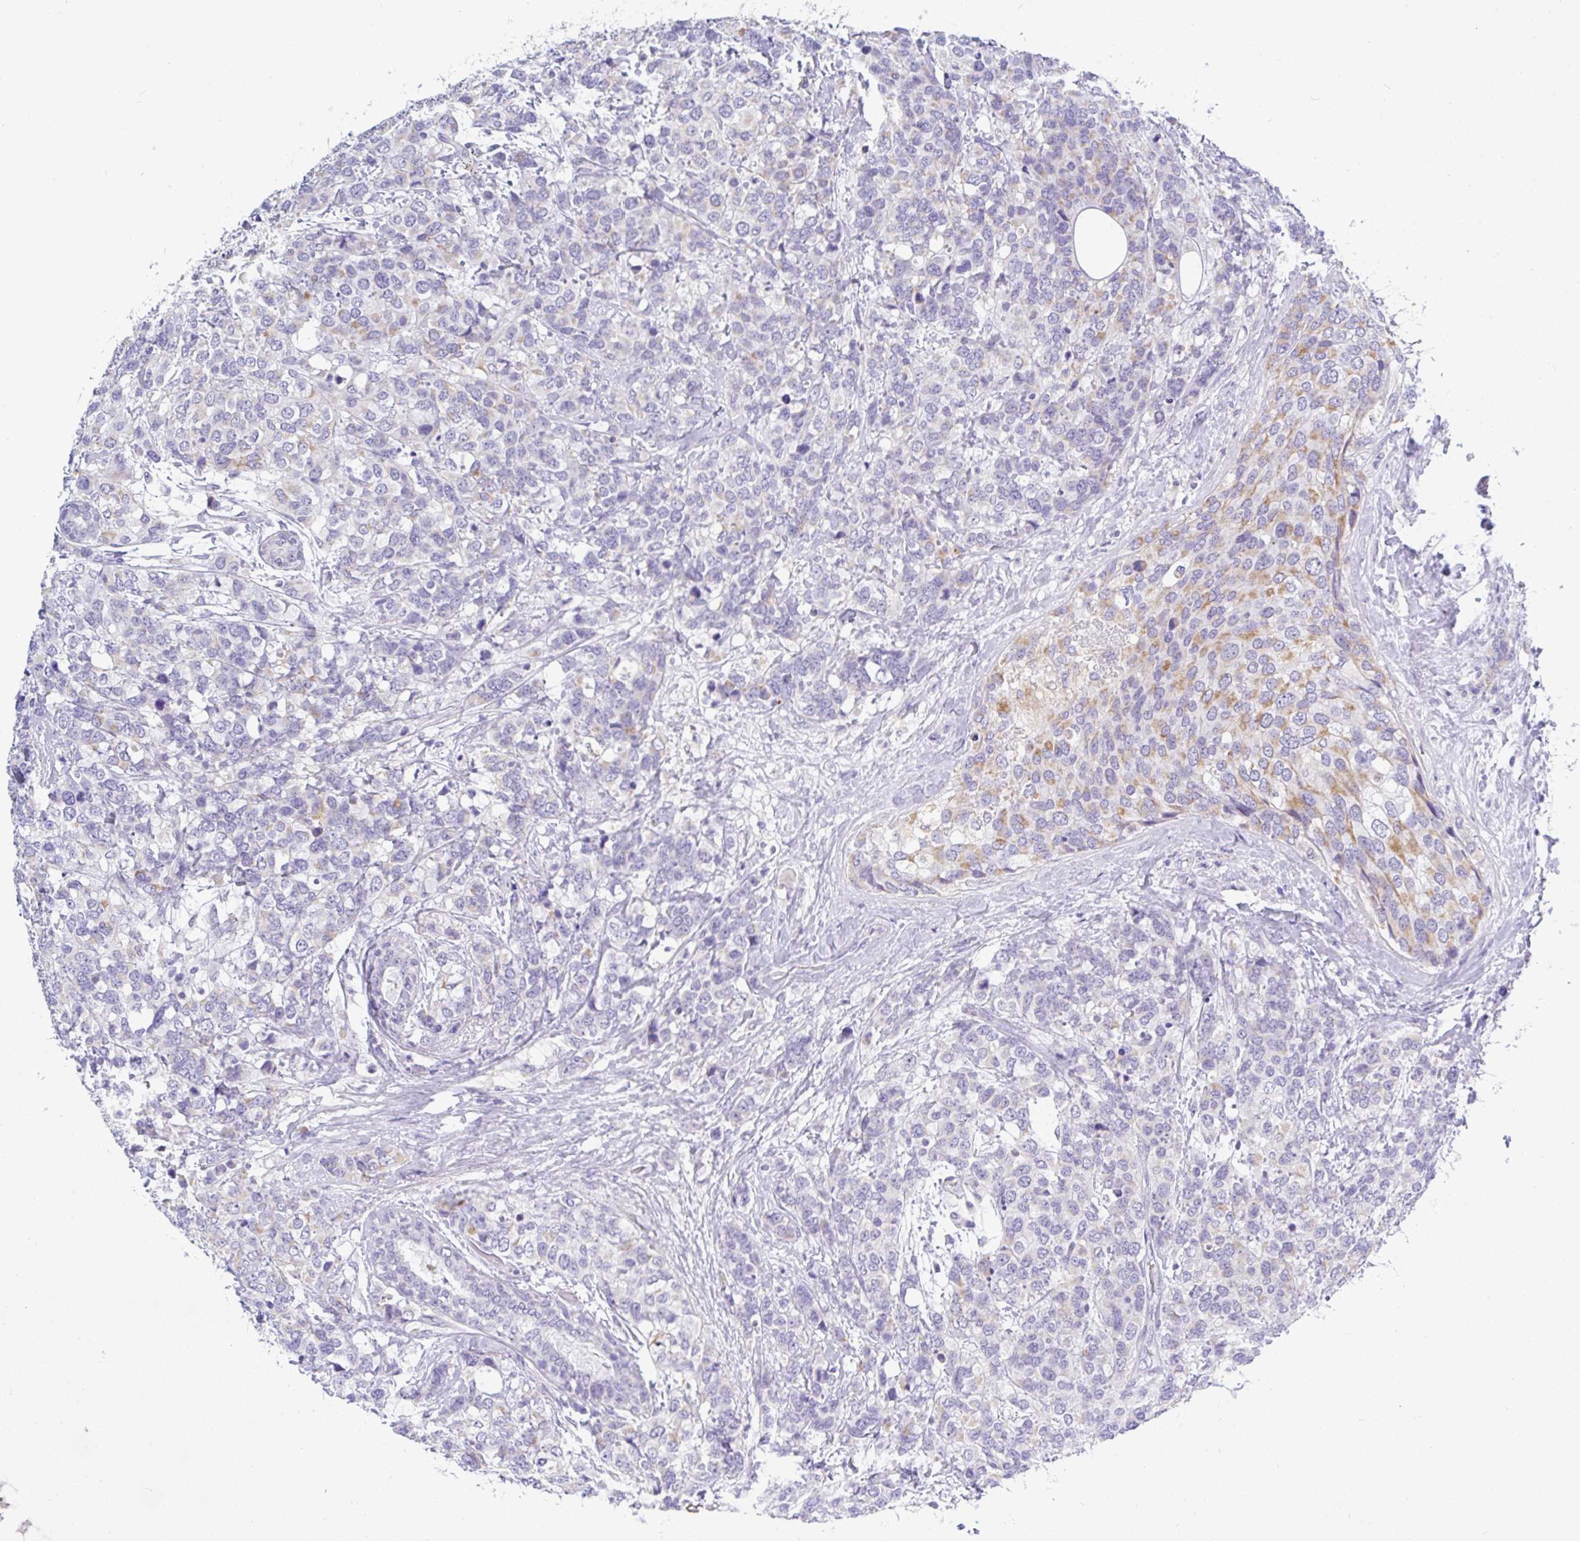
{"staining": {"intensity": "moderate", "quantity": "<25%", "location": "cytoplasmic/membranous"}, "tissue": "breast cancer", "cell_type": "Tumor cells", "image_type": "cancer", "snomed": [{"axis": "morphology", "description": "Lobular carcinoma"}, {"axis": "topography", "description": "Breast"}], "caption": "Immunohistochemical staining of lobular carcinoma (breast) shows low levels of moderate cytoplasmic/membranous protein positivity in about <25% of tumor cells. The staining was performed using DAB, with brown indicating positive protein expression. Nuclei are stained blue with hematoxylin.", "gene": "INTS5", "patient": {"sex": "female", "age": 59}}